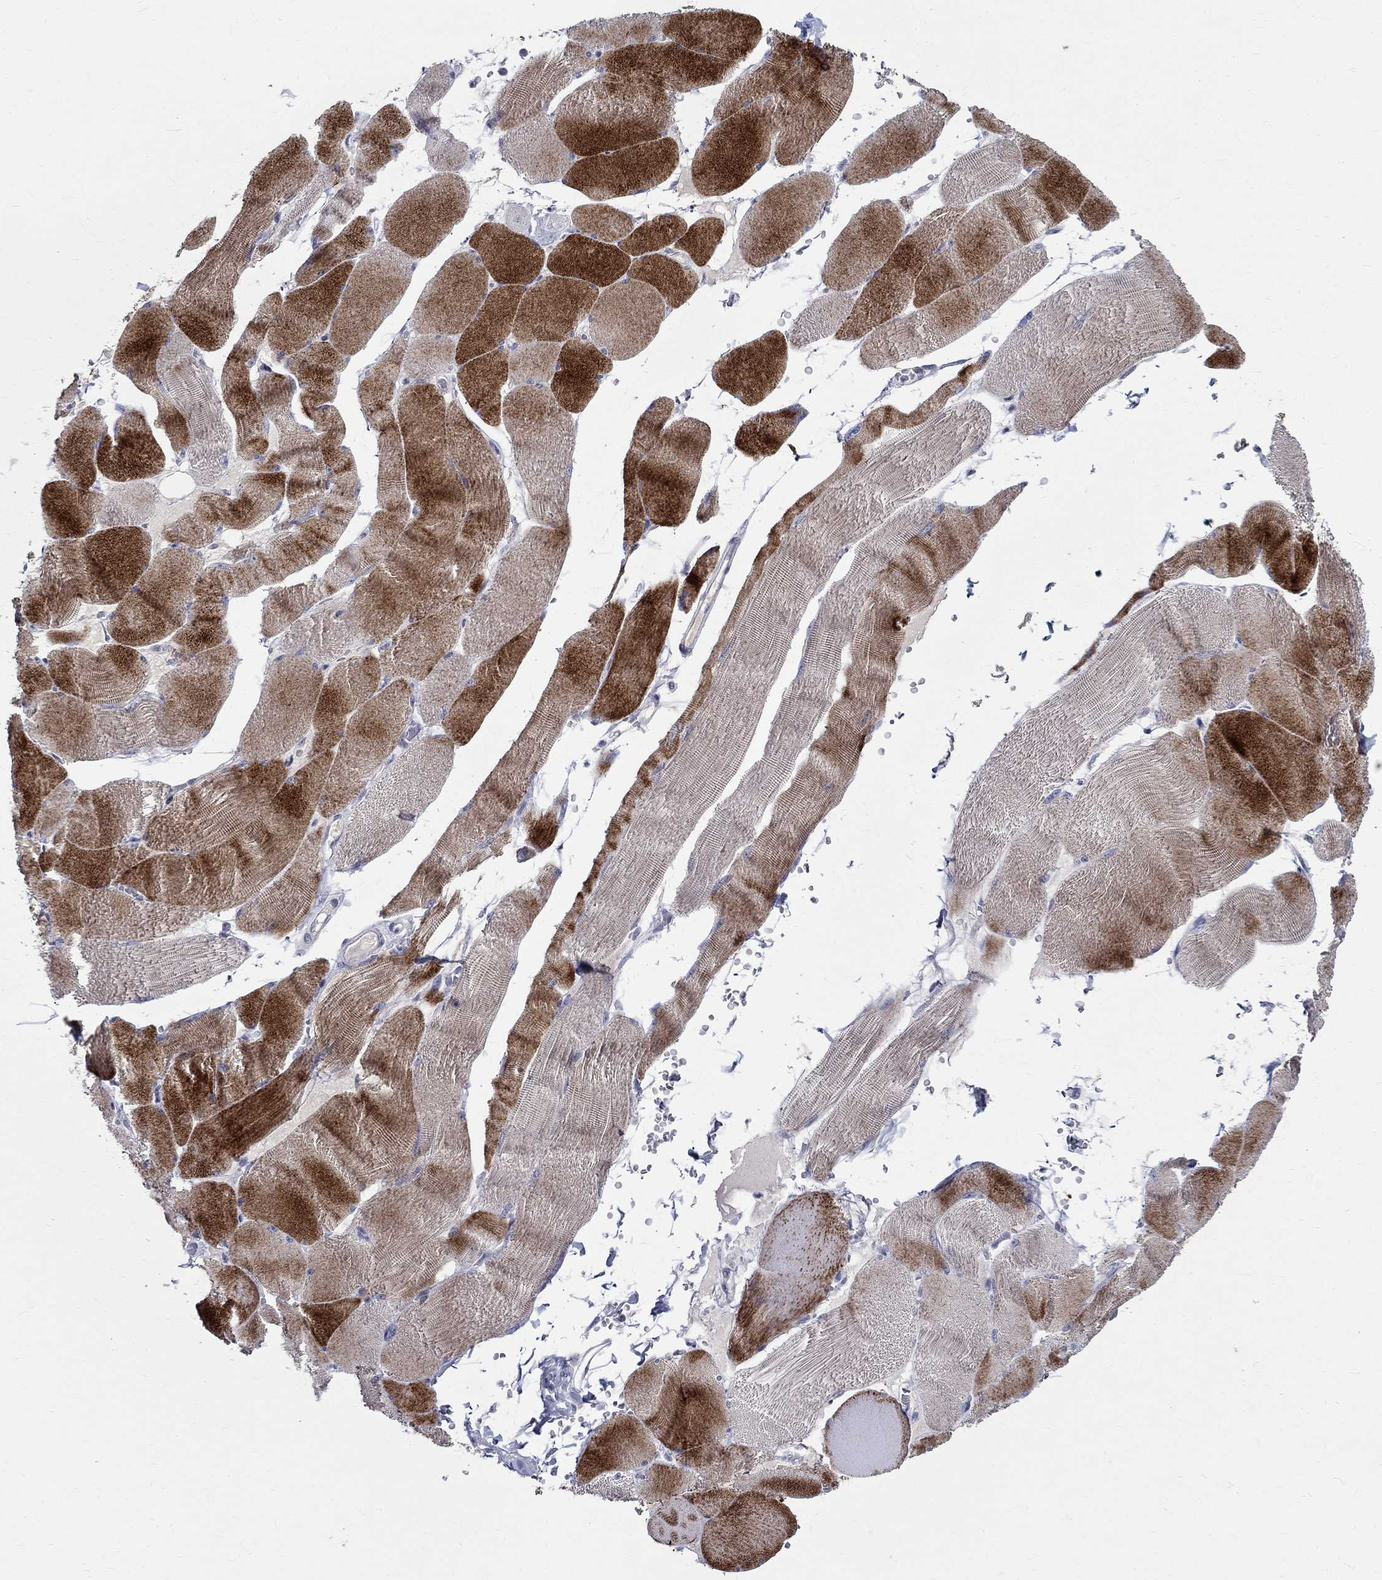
{"staining": {"intensity": "strong", "quantity": "25%-75%", "location": "cytoplasmic/membranous"}, "tissue": "skeletal muscle", "cell_type": "Myocytes", "image_type": "normal", "snomed": [{"axis": "morphology", "description": "Normal tissue, NOS"}, {"axis": "topography", "description": "Skeletal muscle"}], "caption": "DAB immunohistochemical staining of unremarkable human skeletal muscle demonstrates strong cytoplasmic/membranous protein expression in approximately 25%-75% of myocytes.", "gene": "CETN1", "patient": {"sex": "male", "age": 56}}